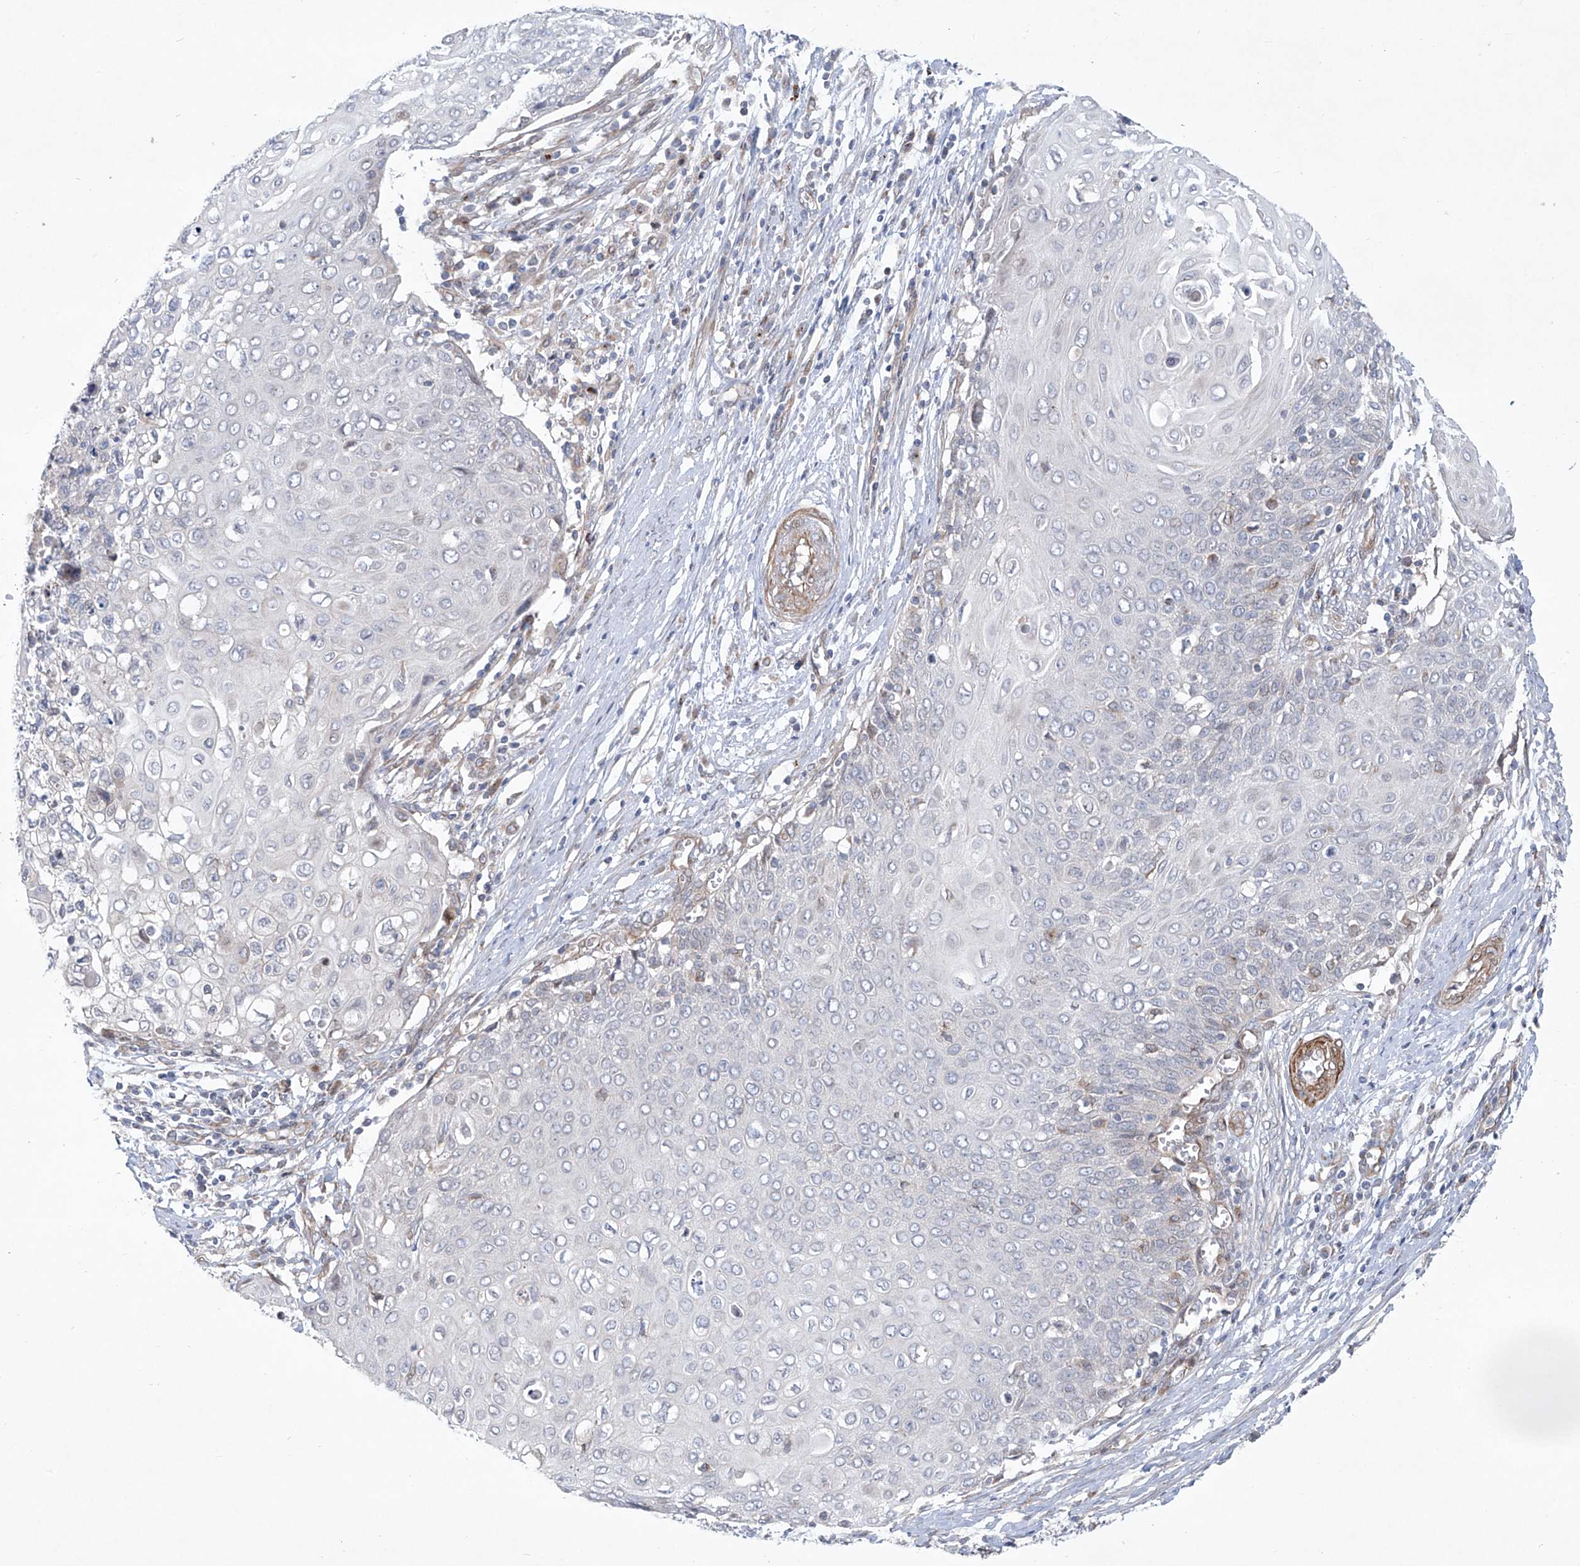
{"staining": {"intensity": "negative", "quantity": "none", "location": "none"}, "tissue": "cervical cancer", "cell_type": "Tumor cells", "image_type": "cancer", "snomed": [{"axis": "morphology", "description": "Squamous cell carcinoma, NOS"}, {"axis": "topography", "description": "Cervix"}], "caption": "Tumor cells are negative for protein expression in human squamous cell carcinoma (cervical).", "gene": "KLC4", "patient": {"sex": "female", "age": 39}}